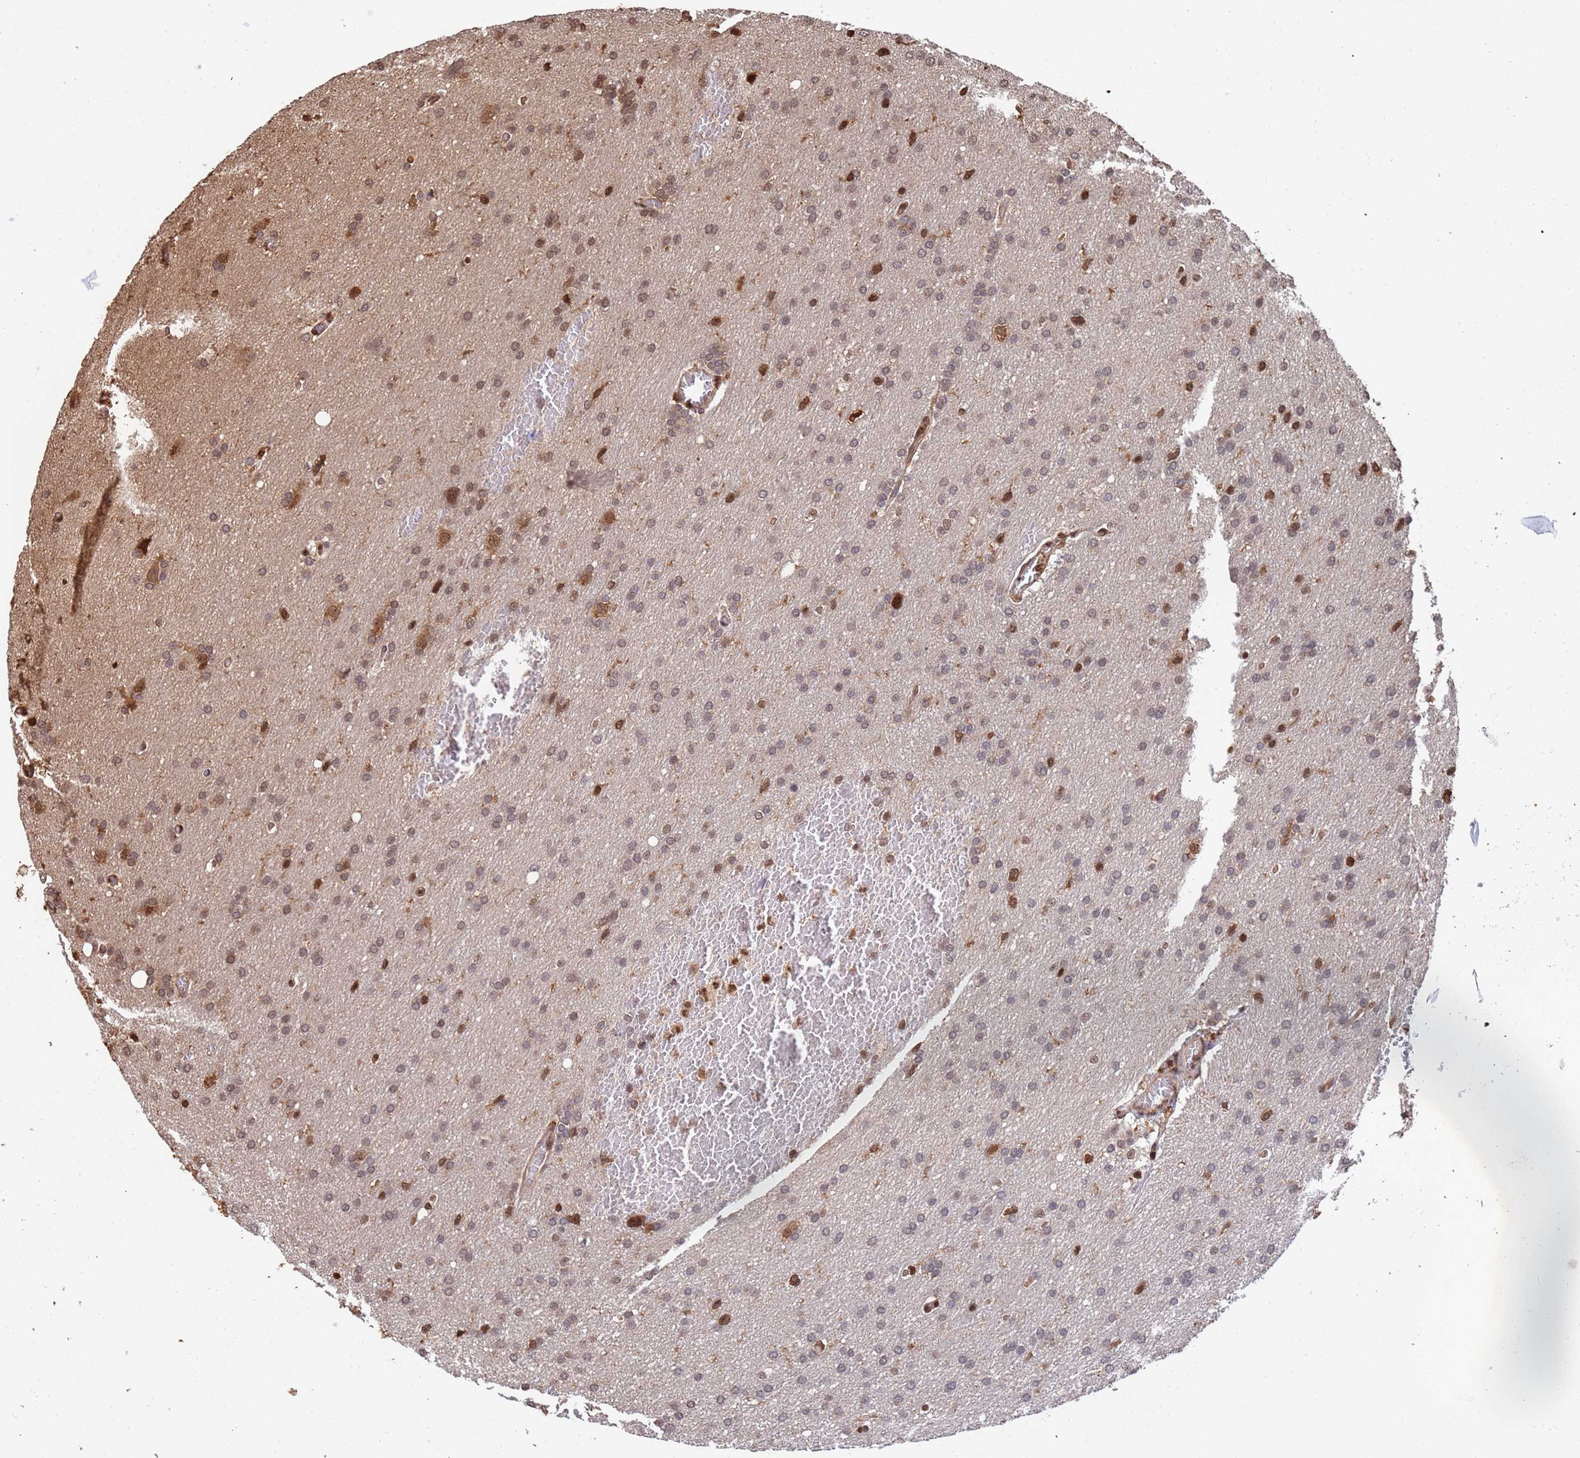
{"staining": {"intensity": "moderate", "quantity": "25%-75%", "location": "cytoplasmic/membranous,nuclear"}, "tissue": "glioma", "cell_type": "Tumor cells", "image_type": "cancer", "snomed": [{"axis": "morphology", "description": "Glioma, malignant, High grade"}, {"axis": "topography", "description": "Cerebral cortex"}], "caption": "The histopathology image exhibits a brown stain indicating the presence of a protein in the cytoplasmic/membranous and nuclear of tumor cells in malignant glioma (high-grade). The protein of interest is stained brown, and the nuclei are stained in blue (DAB (3,3'-diaminobenzidine) IHC with brightfield microscopy, high magnification).", "gene": "SUMO4", "patient": {"sex": "female", "age": 36}}